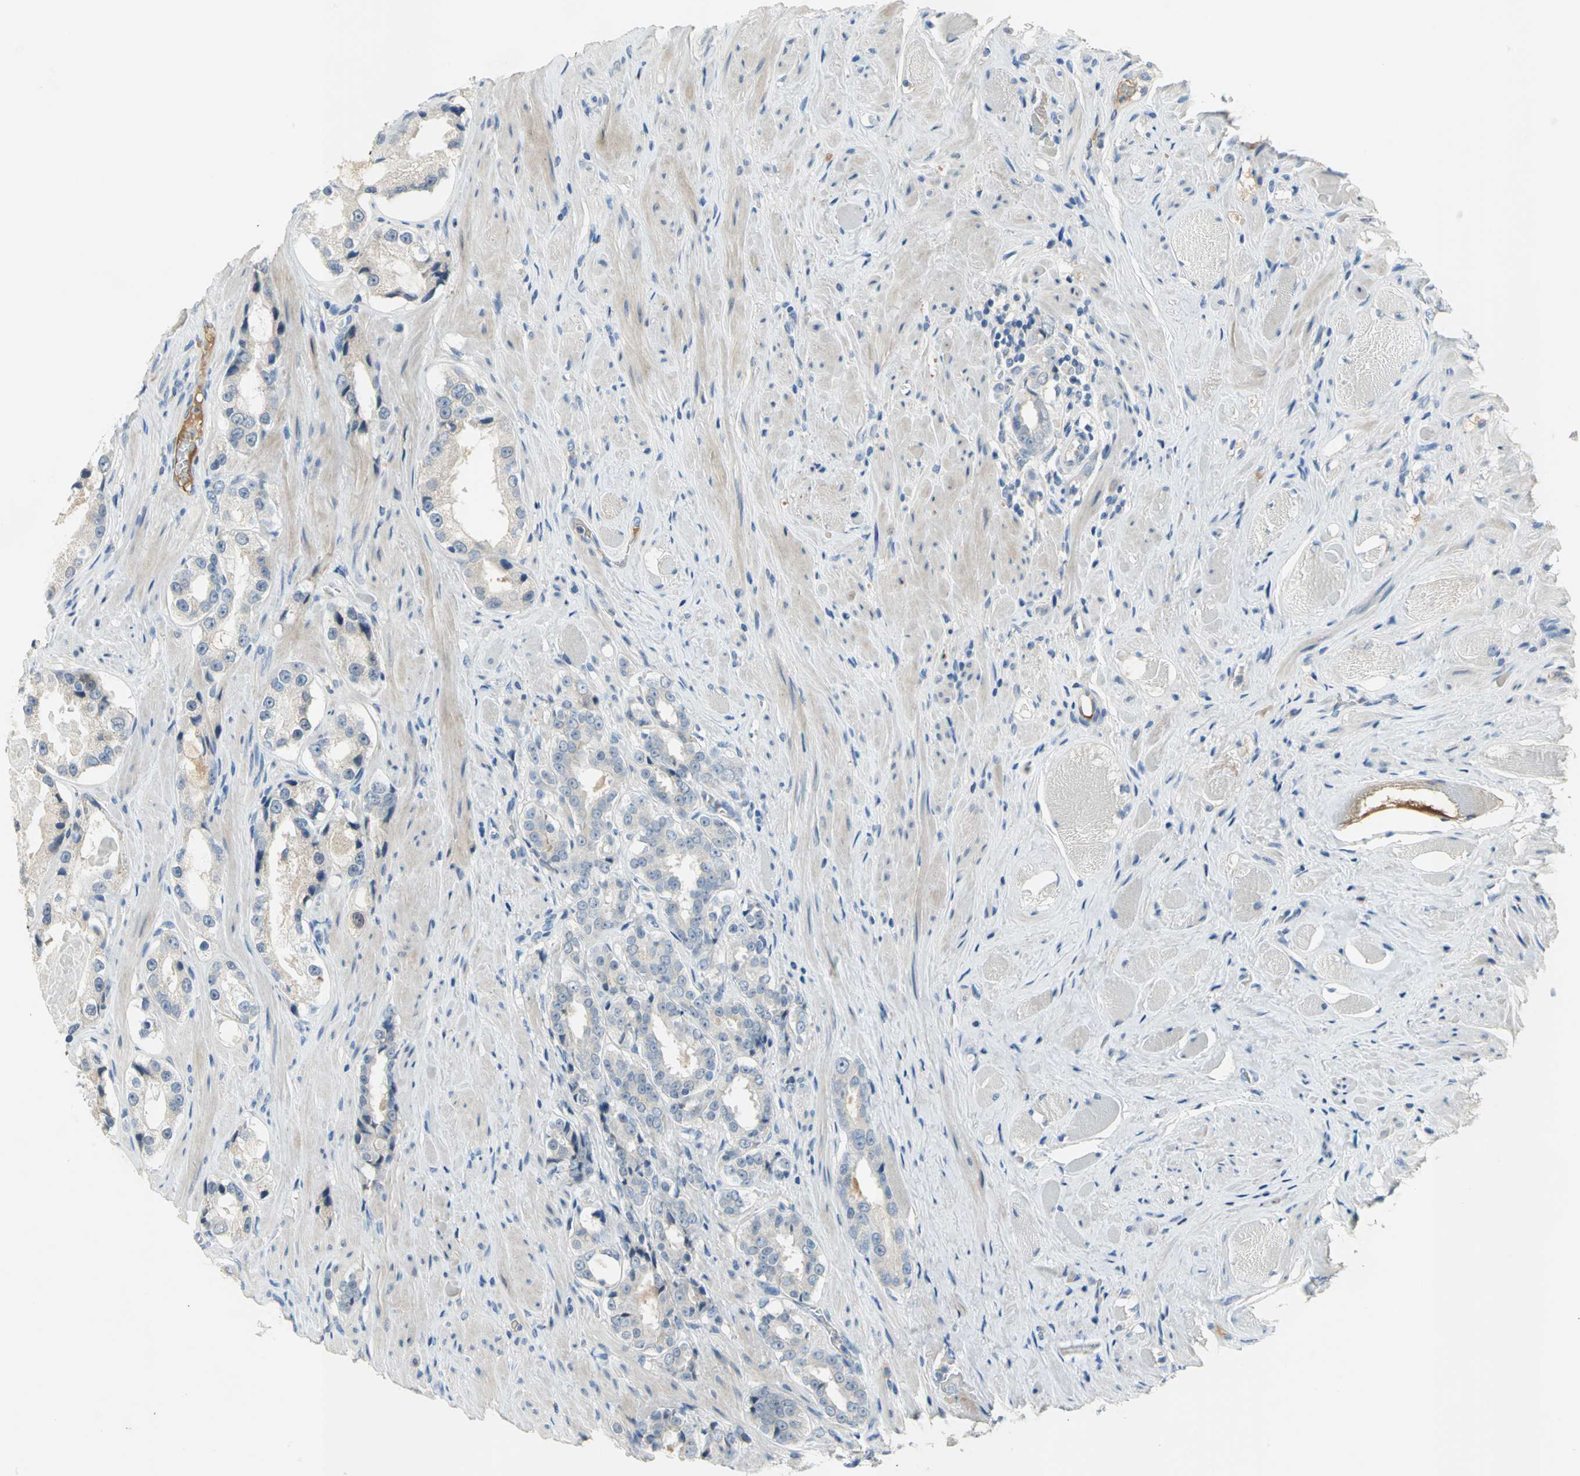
{"staining": {"intensity": "weak", "quantity": "25%-75%", "location": "cytoplasmic/membranous"}, "tissue": "prostate cancer", "cell_type": "Tumor cells", "image_type": "cancer", "snomed": [{"axis": "morphology", "description": "Adenocarcinoma, Medium grade"}, {"axis": "topography", "description": "Prostate"}], "caption": "IHC of human adenocarcinoma (medium-grade) (prostate) shows low levels of weak cytoplasmic/membranous staining in about 25%-75% of tumor cells.", "gene": "ZIC1", "patient": {"sex": "male", "age": 60}}